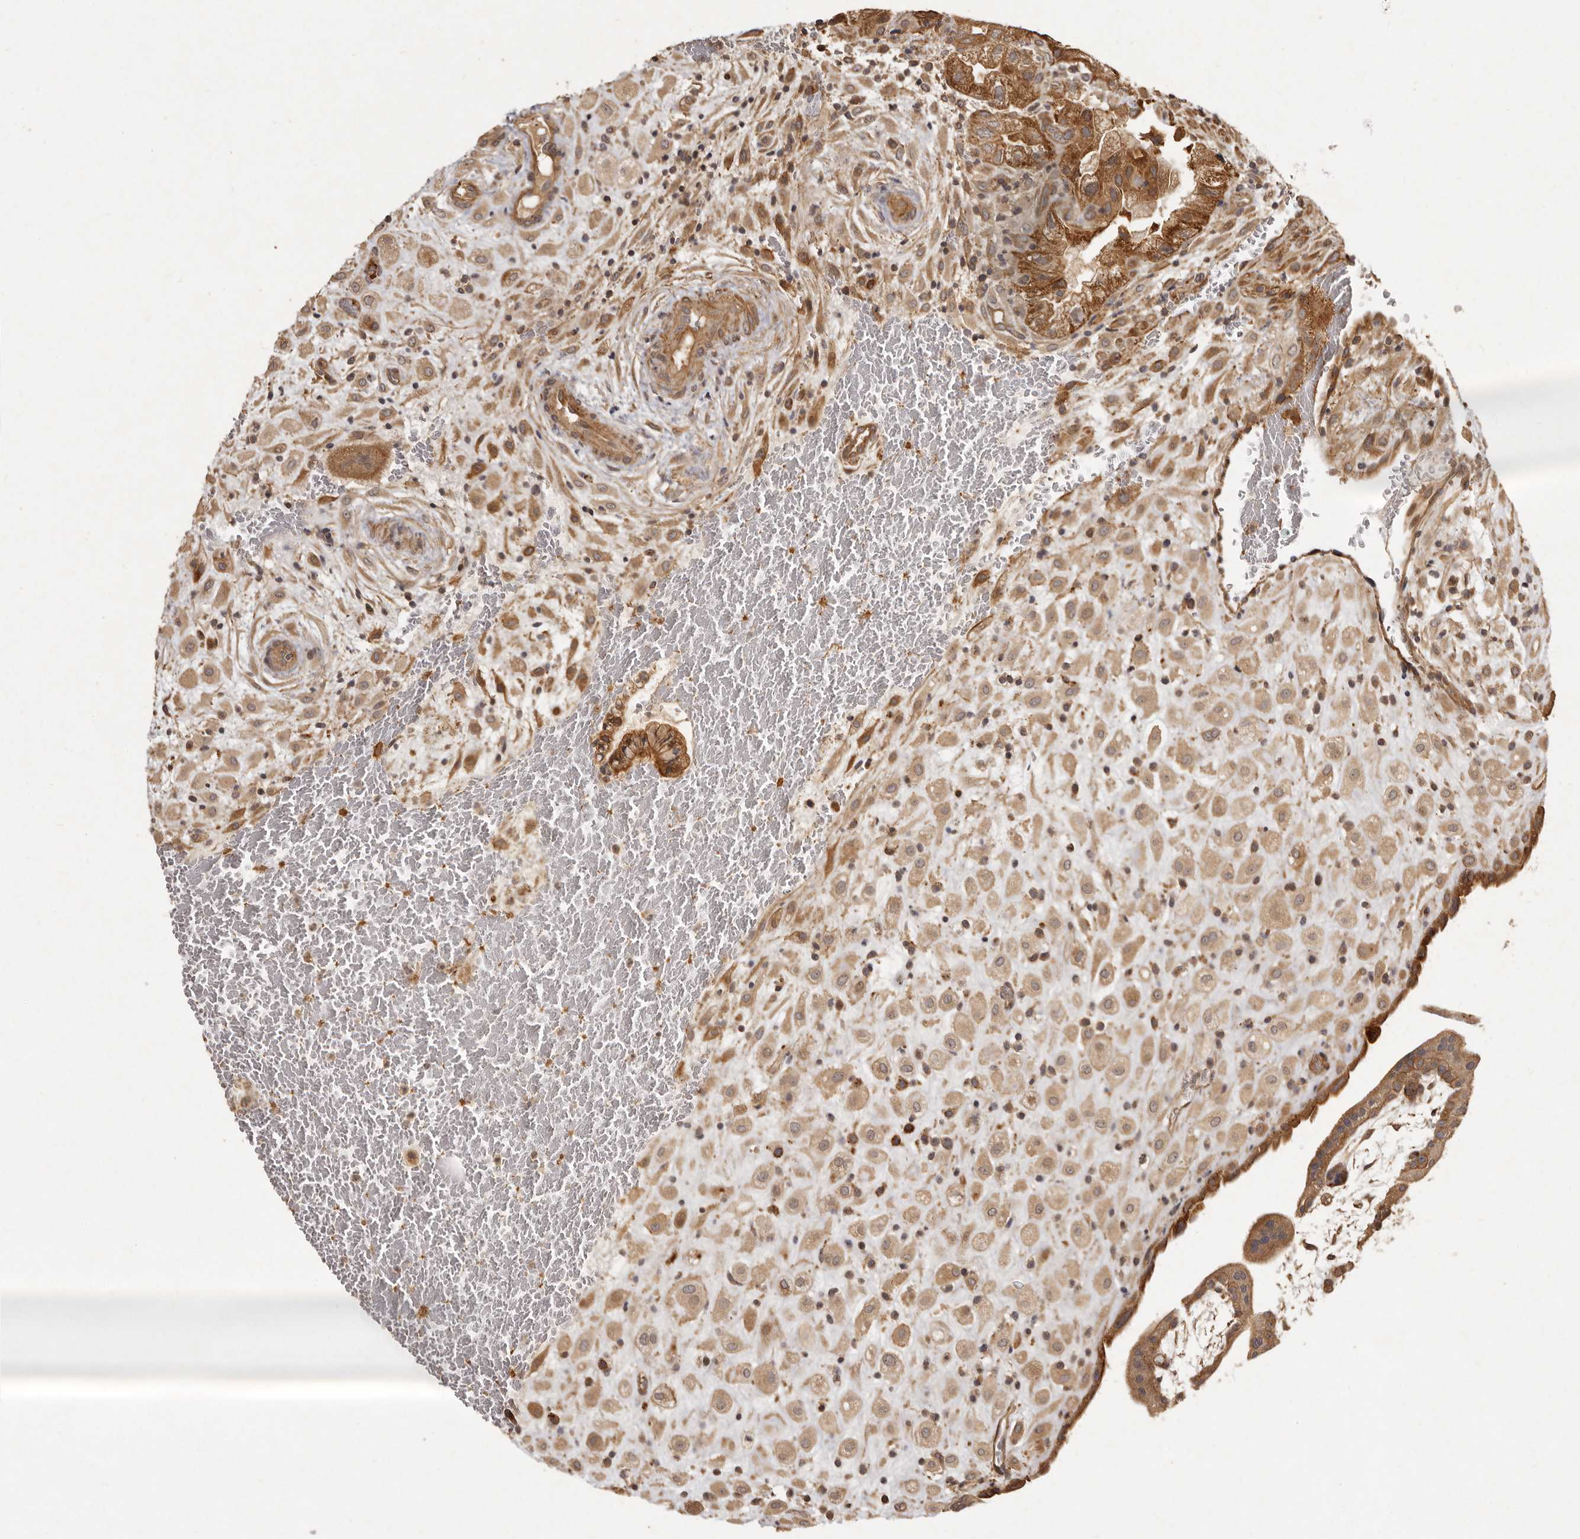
{"staining": {"intensity": "strong", "quantity": ">75%", "location": "cytoplasmic/membranous"}, "tissue": "placenta", "cell_type": "Decidual cells", "image_type": "normal", "snomed": [{"axis": "morphology", "description": "Normal tissue, NOS"}, {"axis": "topography", "description": "Placenta"}], "caption": "A histopathology image of human placenta stained for a protein reveals strong cytoplasmic/membranous brown staining in decidual cells. The protein is stained brown, and the nuclei are stained in blue (DAB (3,3'-diaminobenzidine) IHC with brightfield microscopy, high magnification).", "gene": "SEMA3A", "patient": {"sex": "female", "age": 35}}